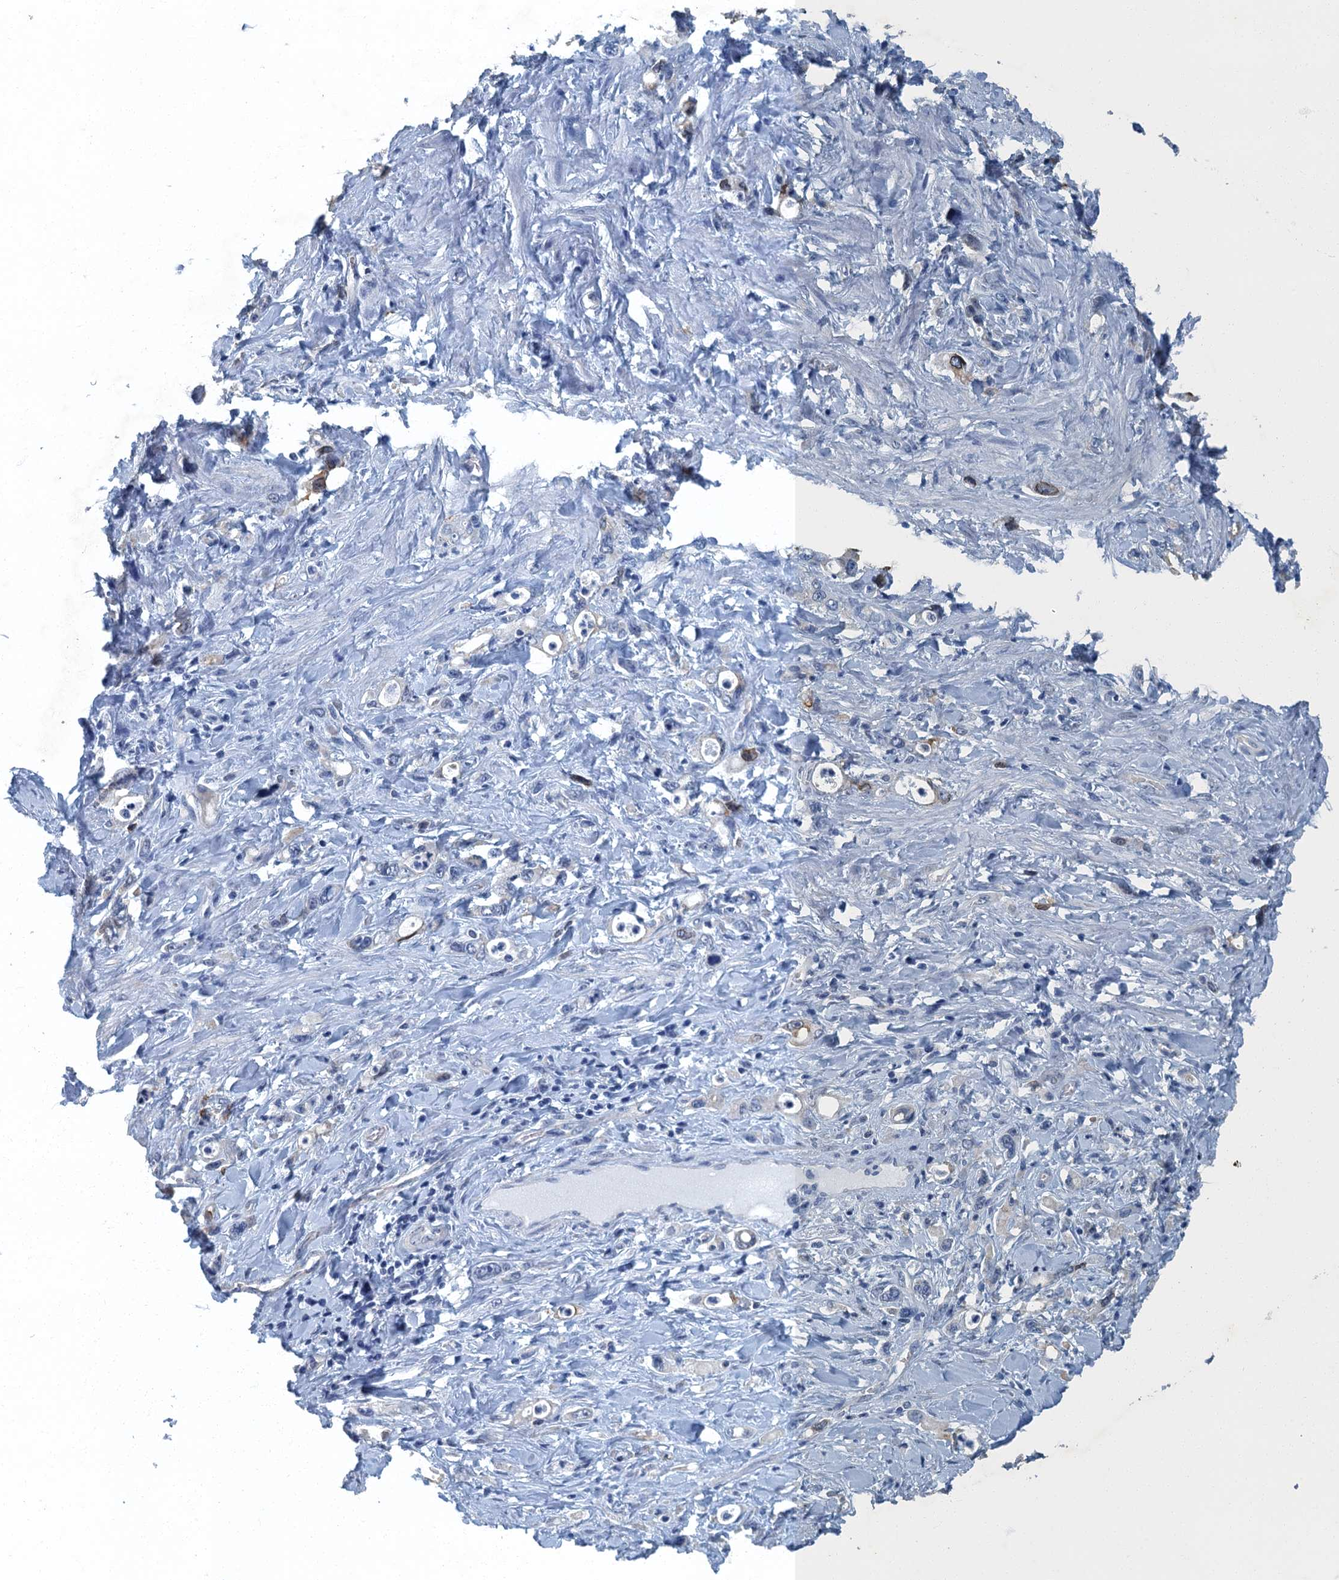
{"staining": {"intensity": "negative", "quantity": "none", "location": "none"}, "tissue": "stomach cancer", "cell_type": "Tumor cells", "image_type": "cancer", "snomed": [{"axis": "morphology", "description": "Adenocarcinoma, NOS"}, {"axis": "topography", "description": "Stomach, lower"}], "caption": "High magnification brightfield microscopy of stomach cancer stained with DAB (brown) and counterstained with hematoxylin (blue): tumor cells show no significant staining.", "gene": "GADL1", "patient": {"sex": "female", "age": 43}}